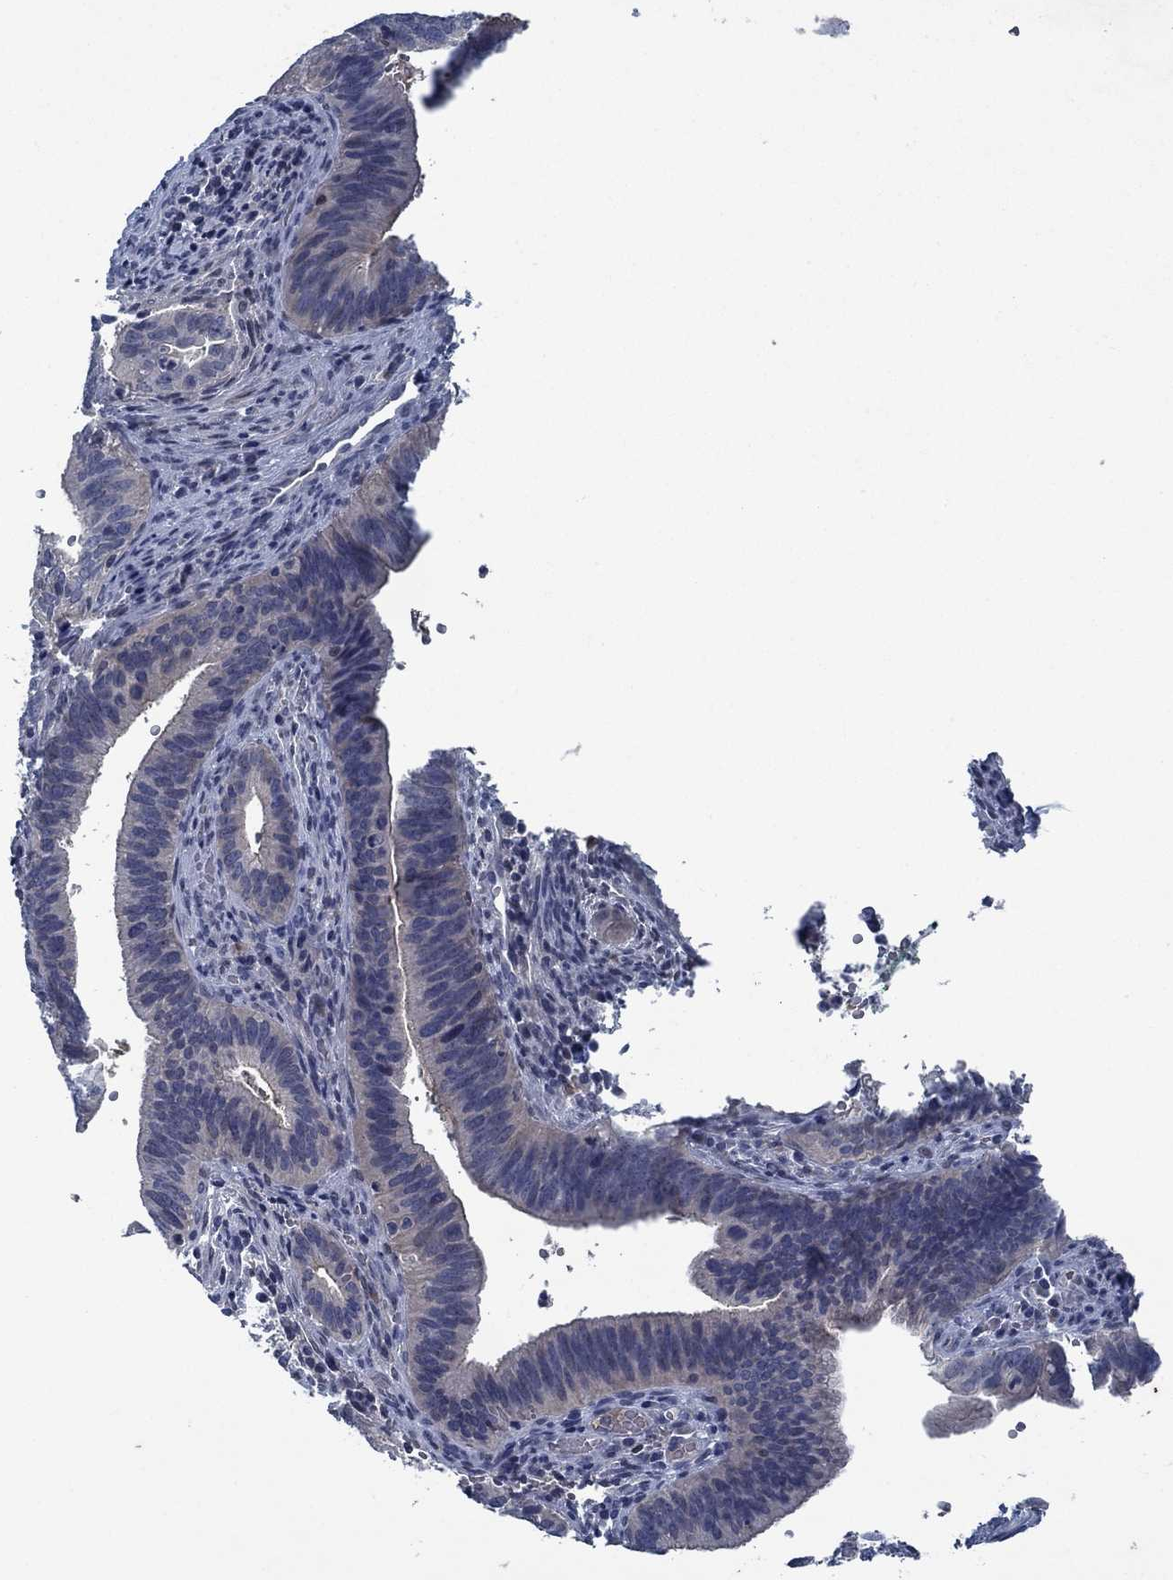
{"staining": {"intensity": "negative", "quantity": "none", "location": "none"}, "tissue": "cervical cancer", "cell_type": "Tumor cells", "image_type": "cancer", "snomed": [{"axis": "morphology", "description": "Adenocarcinoma, NOS"}, {"axis": "topography", "description": "Cervix"}], "caption": "Cervical adenocarcinoma stained for a protein using IHC exhibits no staining tumor cells.", "gene": "PNMA8A", "patient": {"sex": "female", "age": 42}}